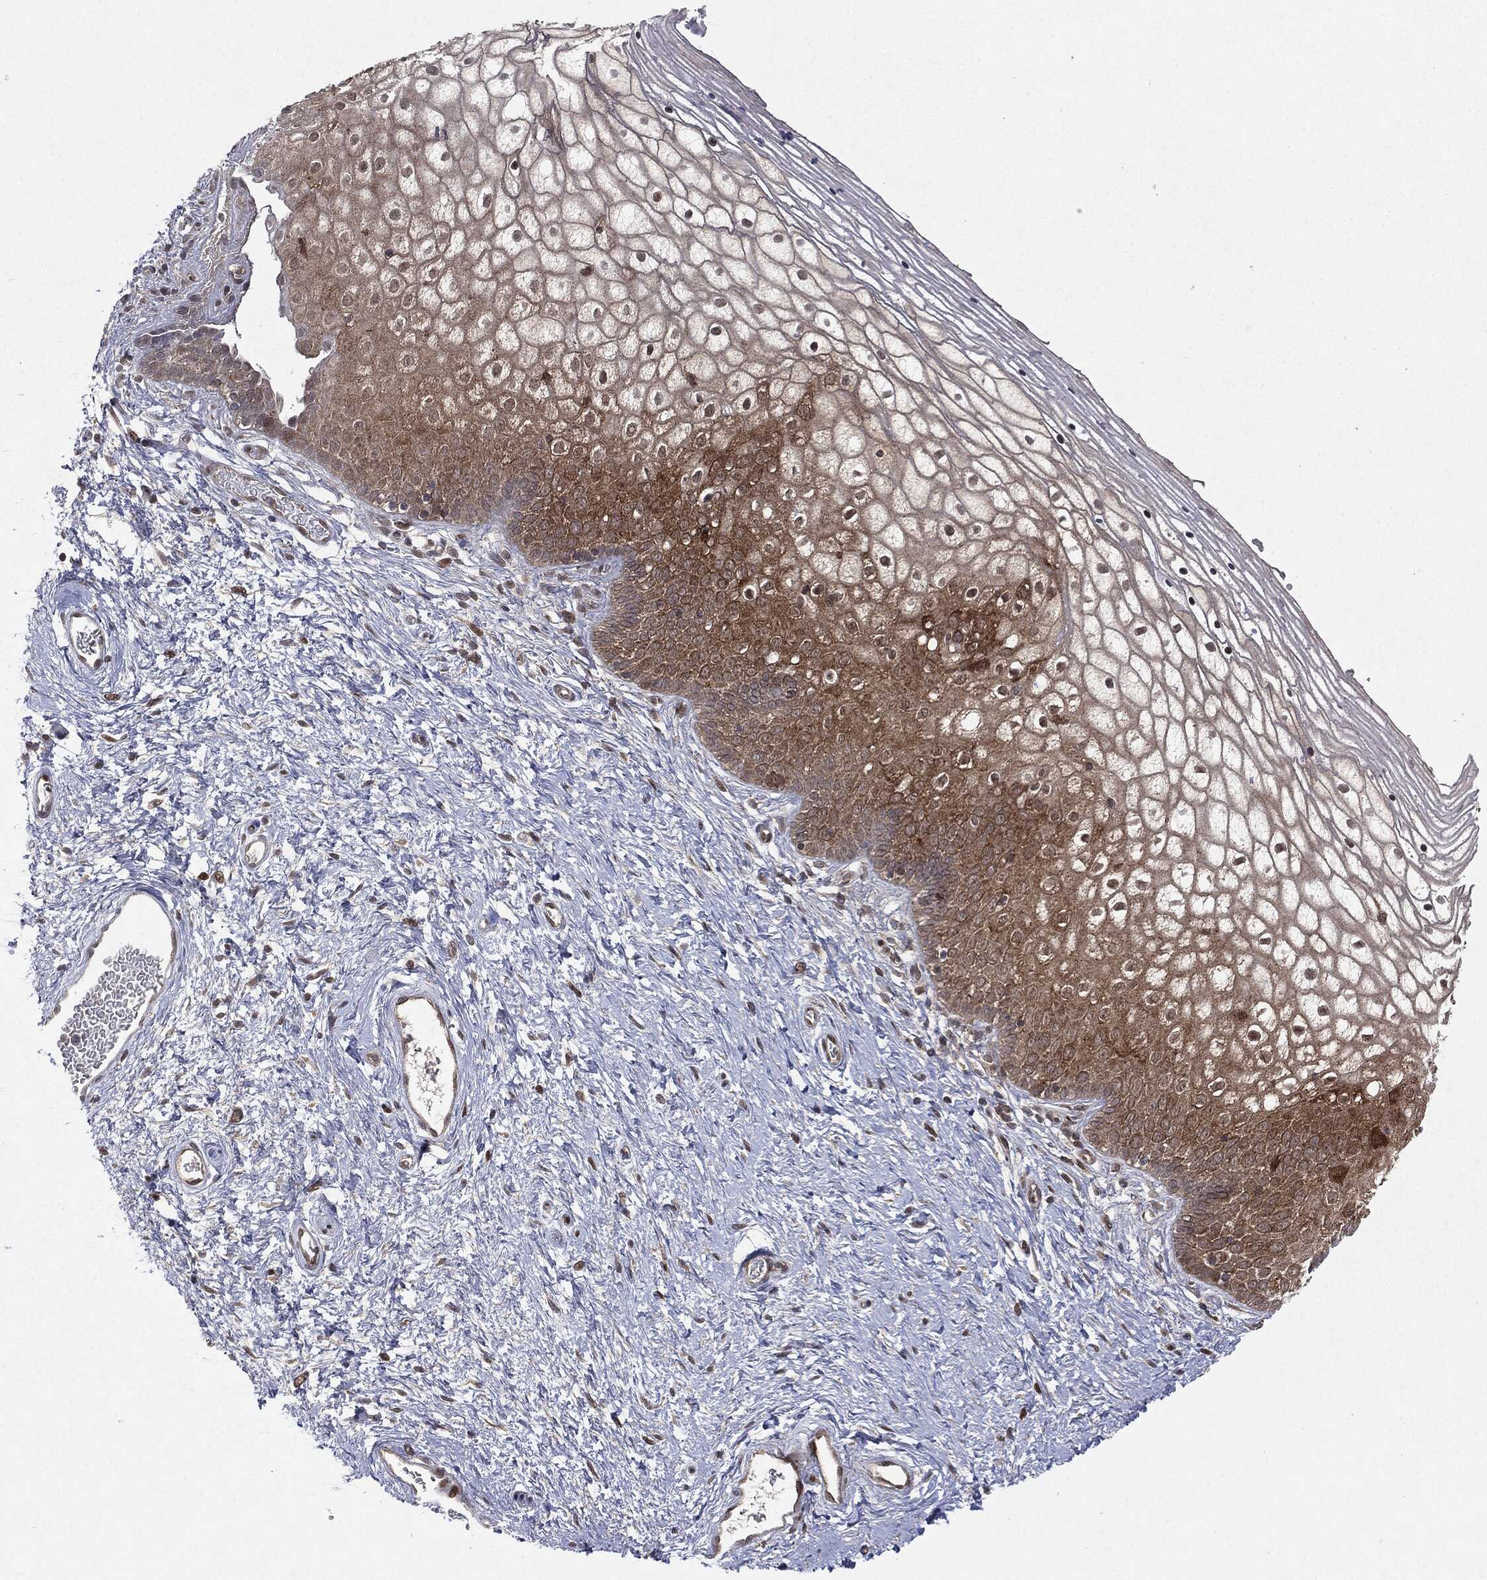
{"staining": {"intensity": "strong", "quantity": "25%-75%", "location": "cytoplasmic/membranous,nuclear"}, "tissue": "vagina", "cell_type": "Squamous epithelial cells", "image_type": "normal", "snomed": [{"axis": "morphology", "description": "Normal tissue, NOS"}, {"axis": "topography", "description": "Vagina"}], "caption": "Protein analysis of unremarkable vagina exhibits strong cytoplasmic/membranous,nuclear staining in approximately 25%-75% of squamous epithelial cells. The staining is performed using DAB brown chromogen to label protein expression. The nuclei are counter-stained blue using hematoxylin.", "gene": "OTUB1", "patient": {"sex": "female", "age": 32}}